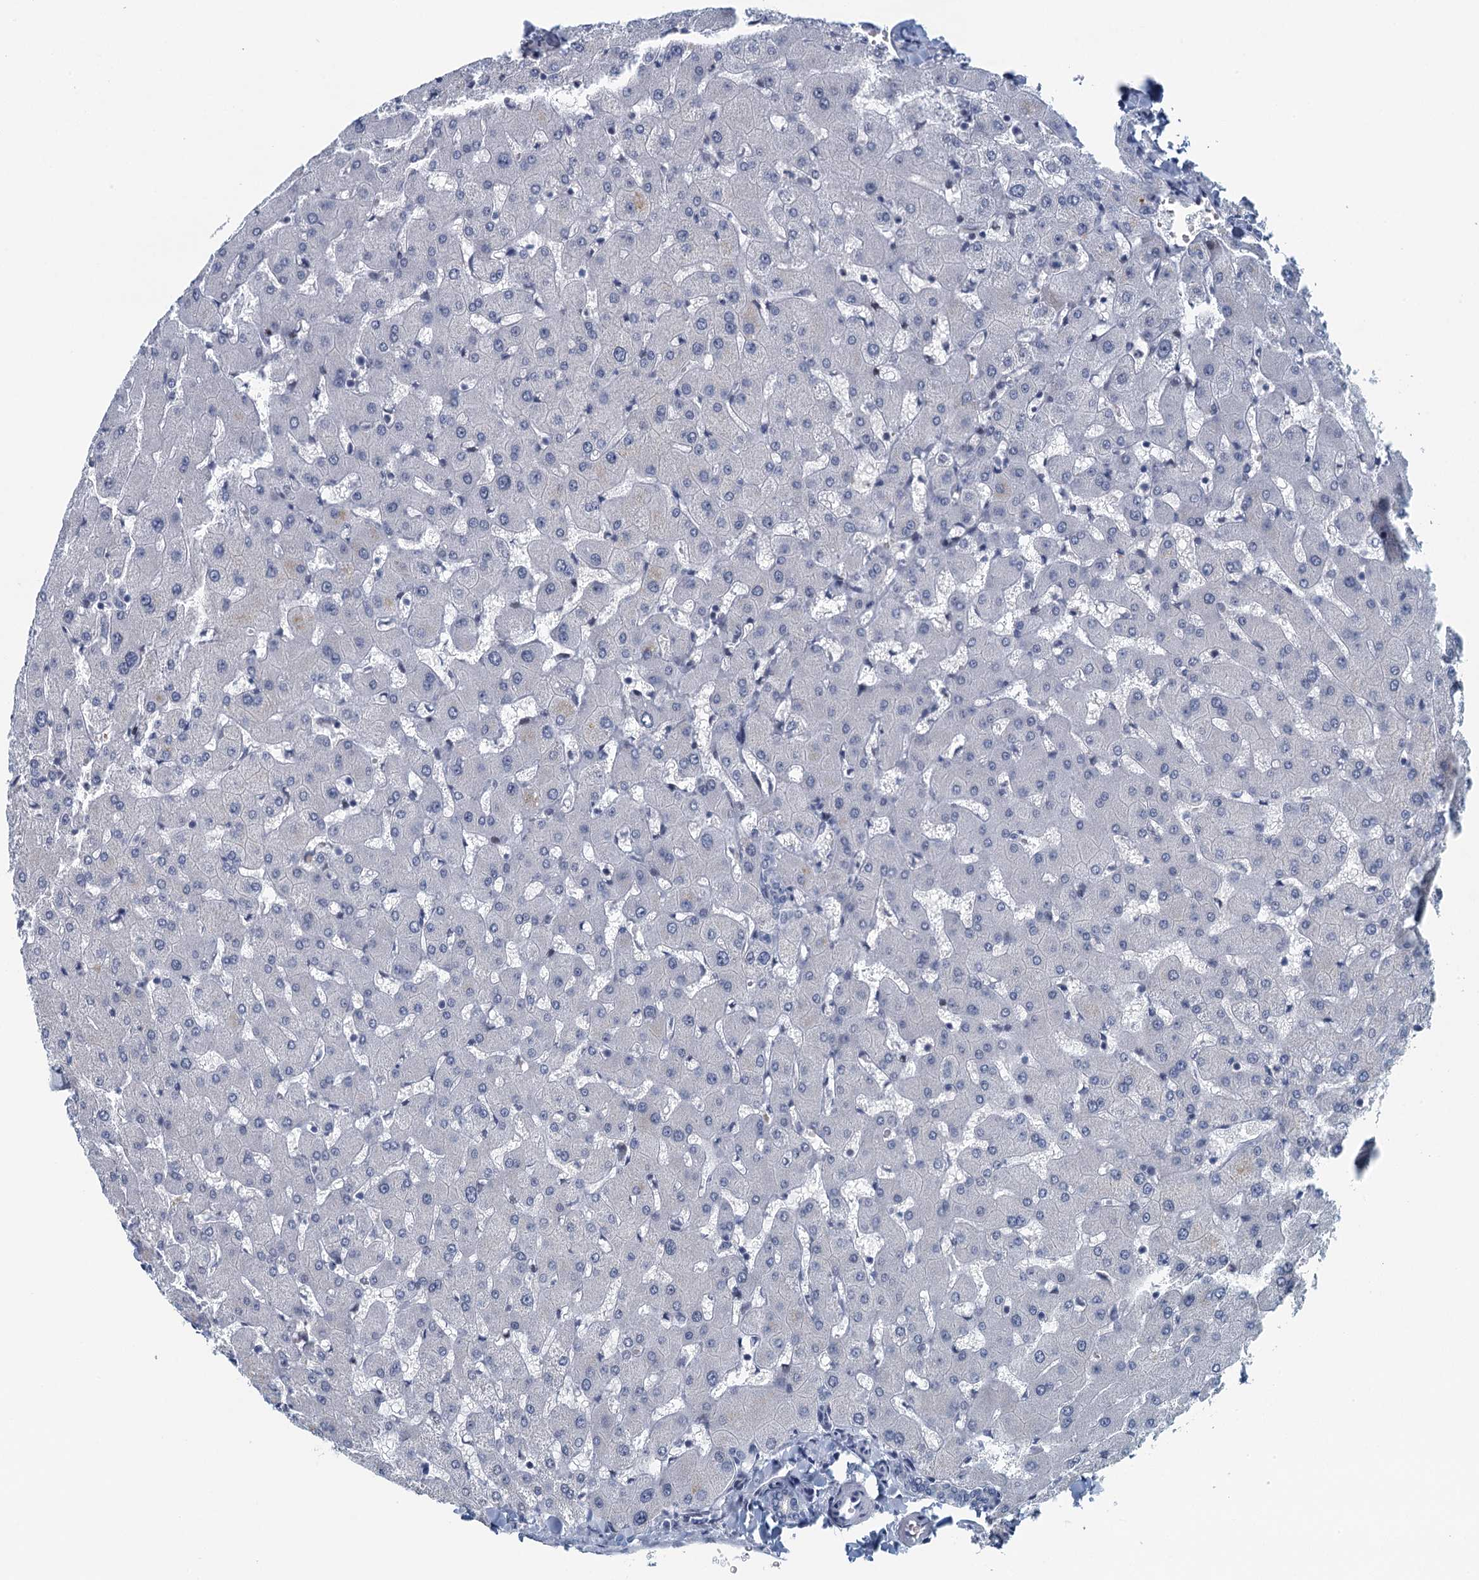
{"staining": {"intensity": "negative", "quantity": "none", "location": "none"}, "tissue": "liver", "cell_type": "Cholangiocytes", "image_type": "normal", "snomed": [{"axis": "morphology", "description": "Normal tissue, NOS"}, {"axis": "topography", "description": "Liver"}], "caption": "Immunohistochemical staining of unremarkable liver exhibits no significant staining in cholangiocytes. Nuclei are stained in blue.", "gene": "TTLL9", "patient": {"sex": "female", "age": 63}}